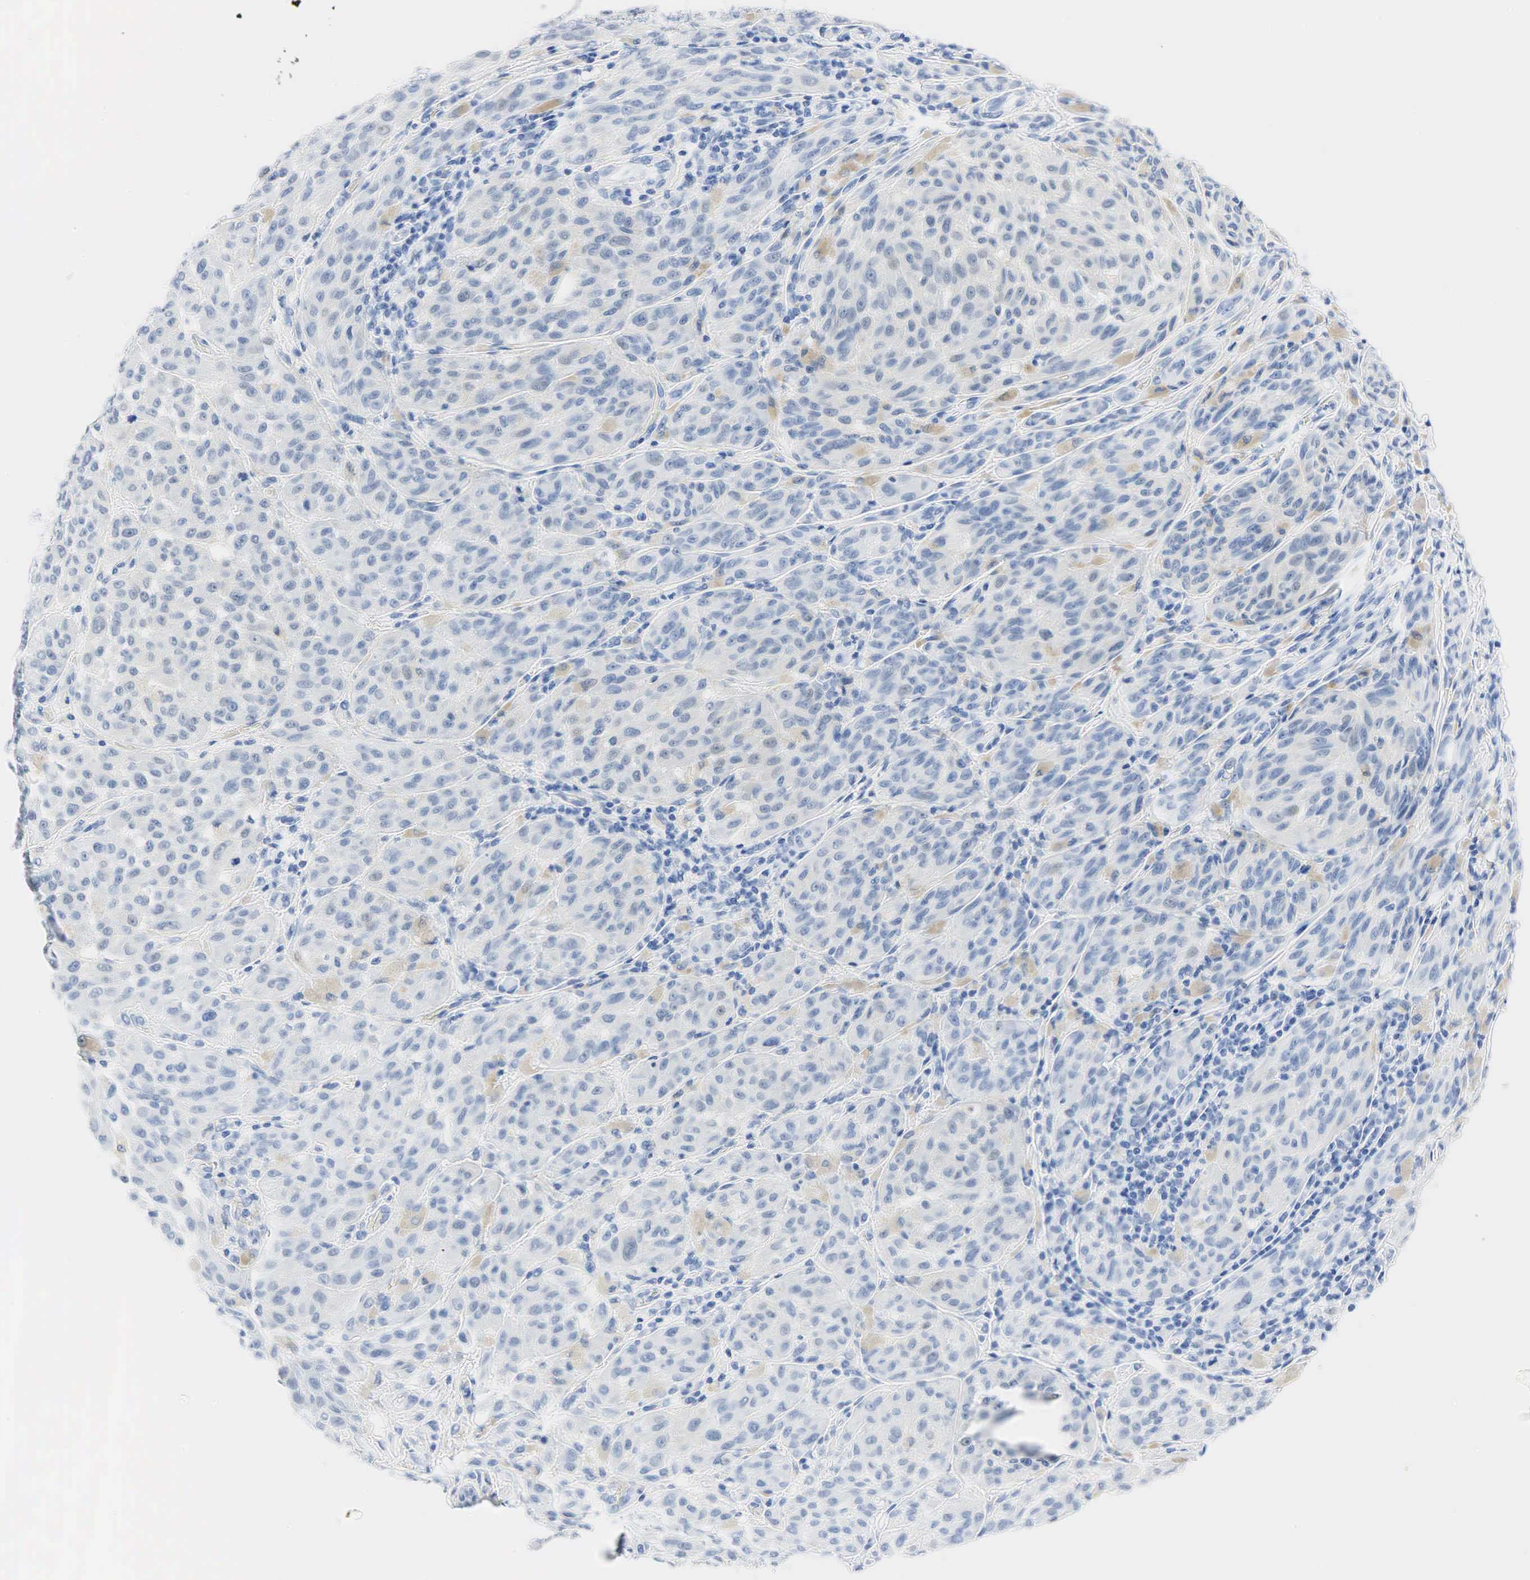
{"staining": {"intensity": "negative", "quantity": "none", "location": "none"}, "tissue": "melanoma", "cell_type": "Tumor cells", "image_type": "cancer", "snomed": [{"axis": "morphology", "description": "Malignant melanoma, NOS"}, {"axis": "topography", "description": "Skin"}], "caption": "This histopathology image is of melanoma stained with IHC to label a protein in brown with the nuclei are counter-stained blue. There is no positivity in tumor cells.", "gene": "INHA", "patient": {"sex": "male", "age": 44}}